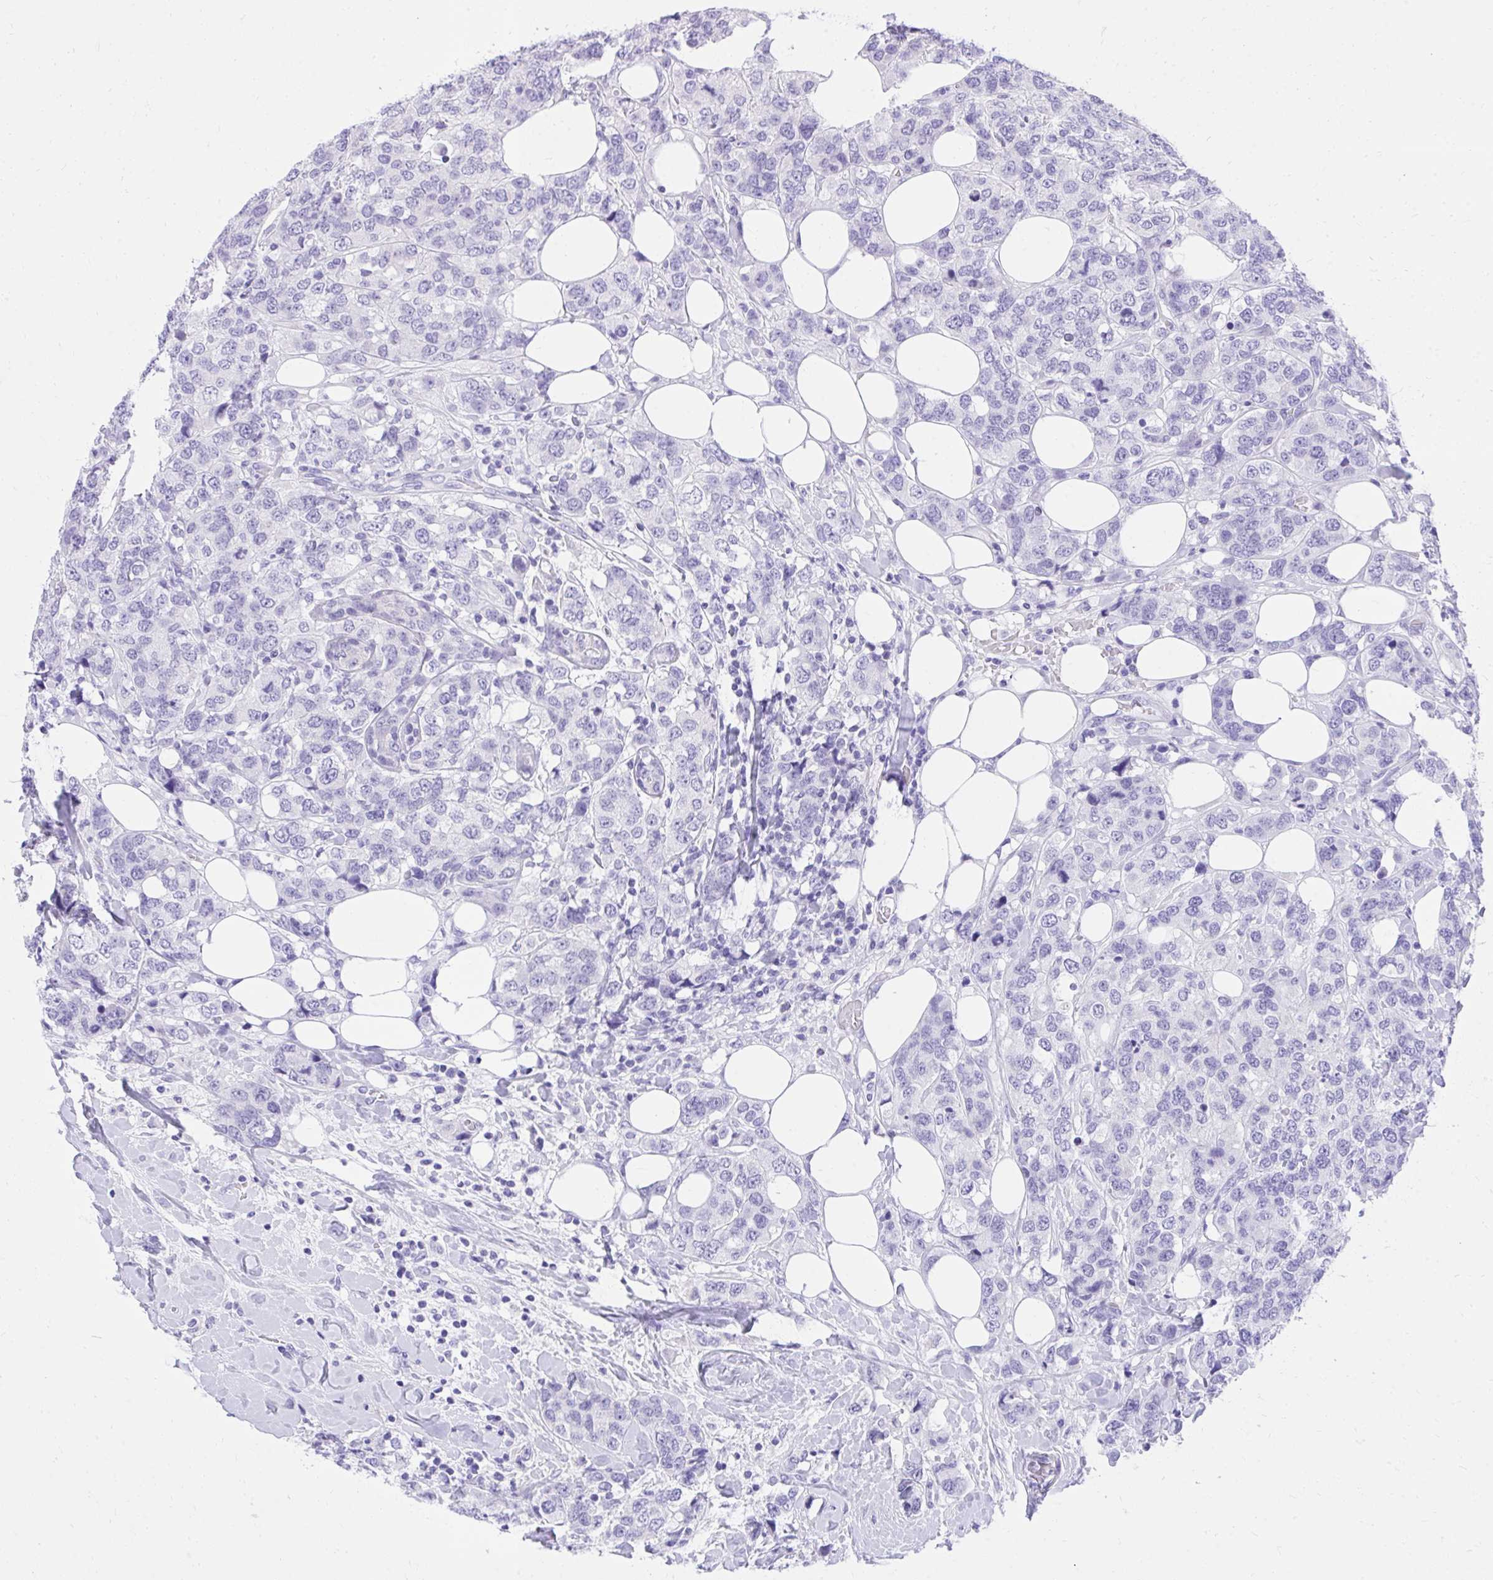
{"staining": {"intensity": "negative", "quantity": "none", "location": "none"}, "tissue": "breast cancer", "cell_type": "Tumor cells", "image_type": "cancer", "snomed": [{"axis": "morphology", "description": "Lobular carcinoma"}, {"axis": "topography", "description": "Breast"}], "caption": "An image of human breast cancer is negative for staining in tumor cells.", "gene": "KCNN4", "patient": {"sex": "female", "age": 59}}